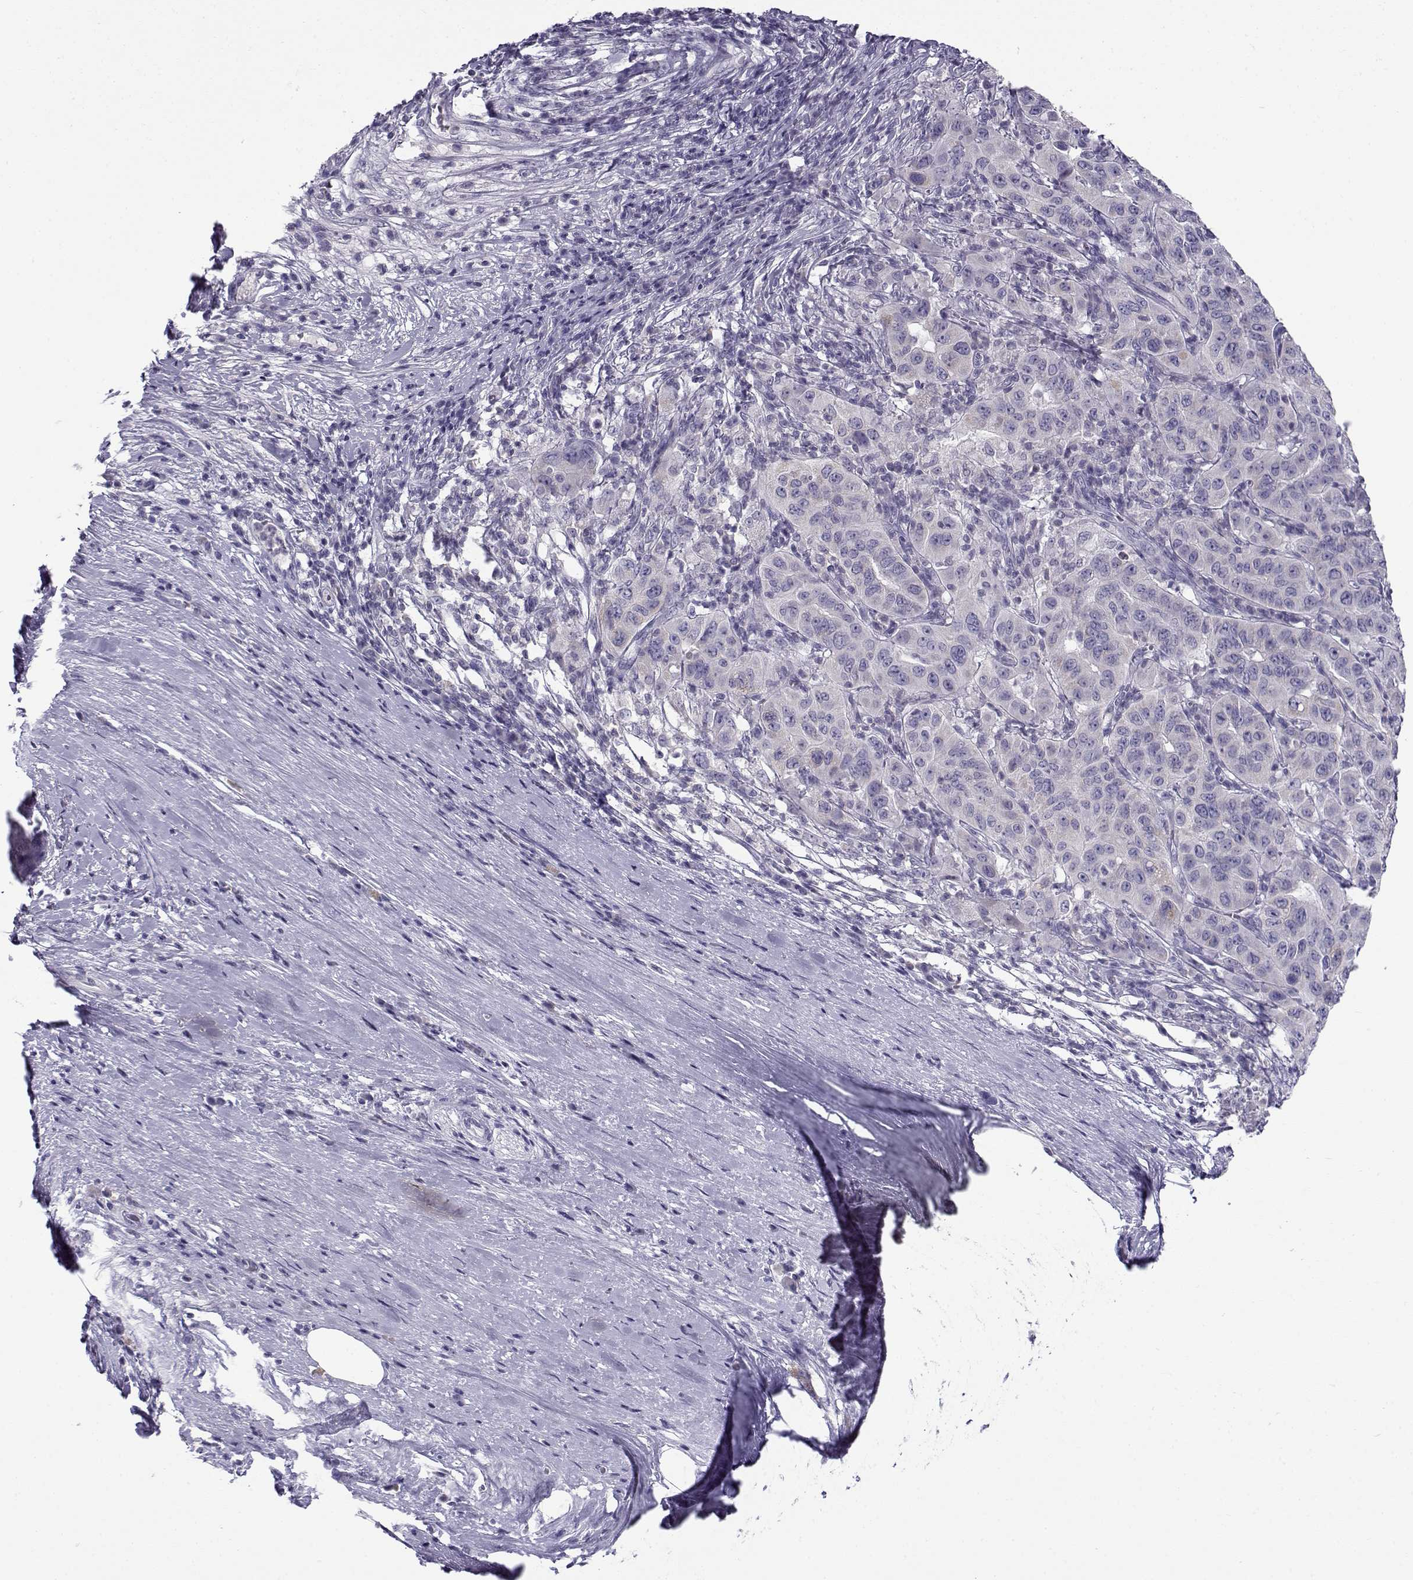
{"staining": {"intensity": "negative", "quantity": "none", "location": "none"}, "tissue": "pancreatic cancer", "cell_type": "Tumor cells", "image_type": "cancer", "snomed": [{"axis": "morphology", "description": "Adenocarcinoma, NOS"}, {"axis": "topography", "description": "Pancreas"}], "caption": "Immunohistochemical staining of pancreatic adenocarcinoma shows no significant expression in tumor cells.", "gene": "FAM166A", "patient": {"sex": "male", "age": 63}}